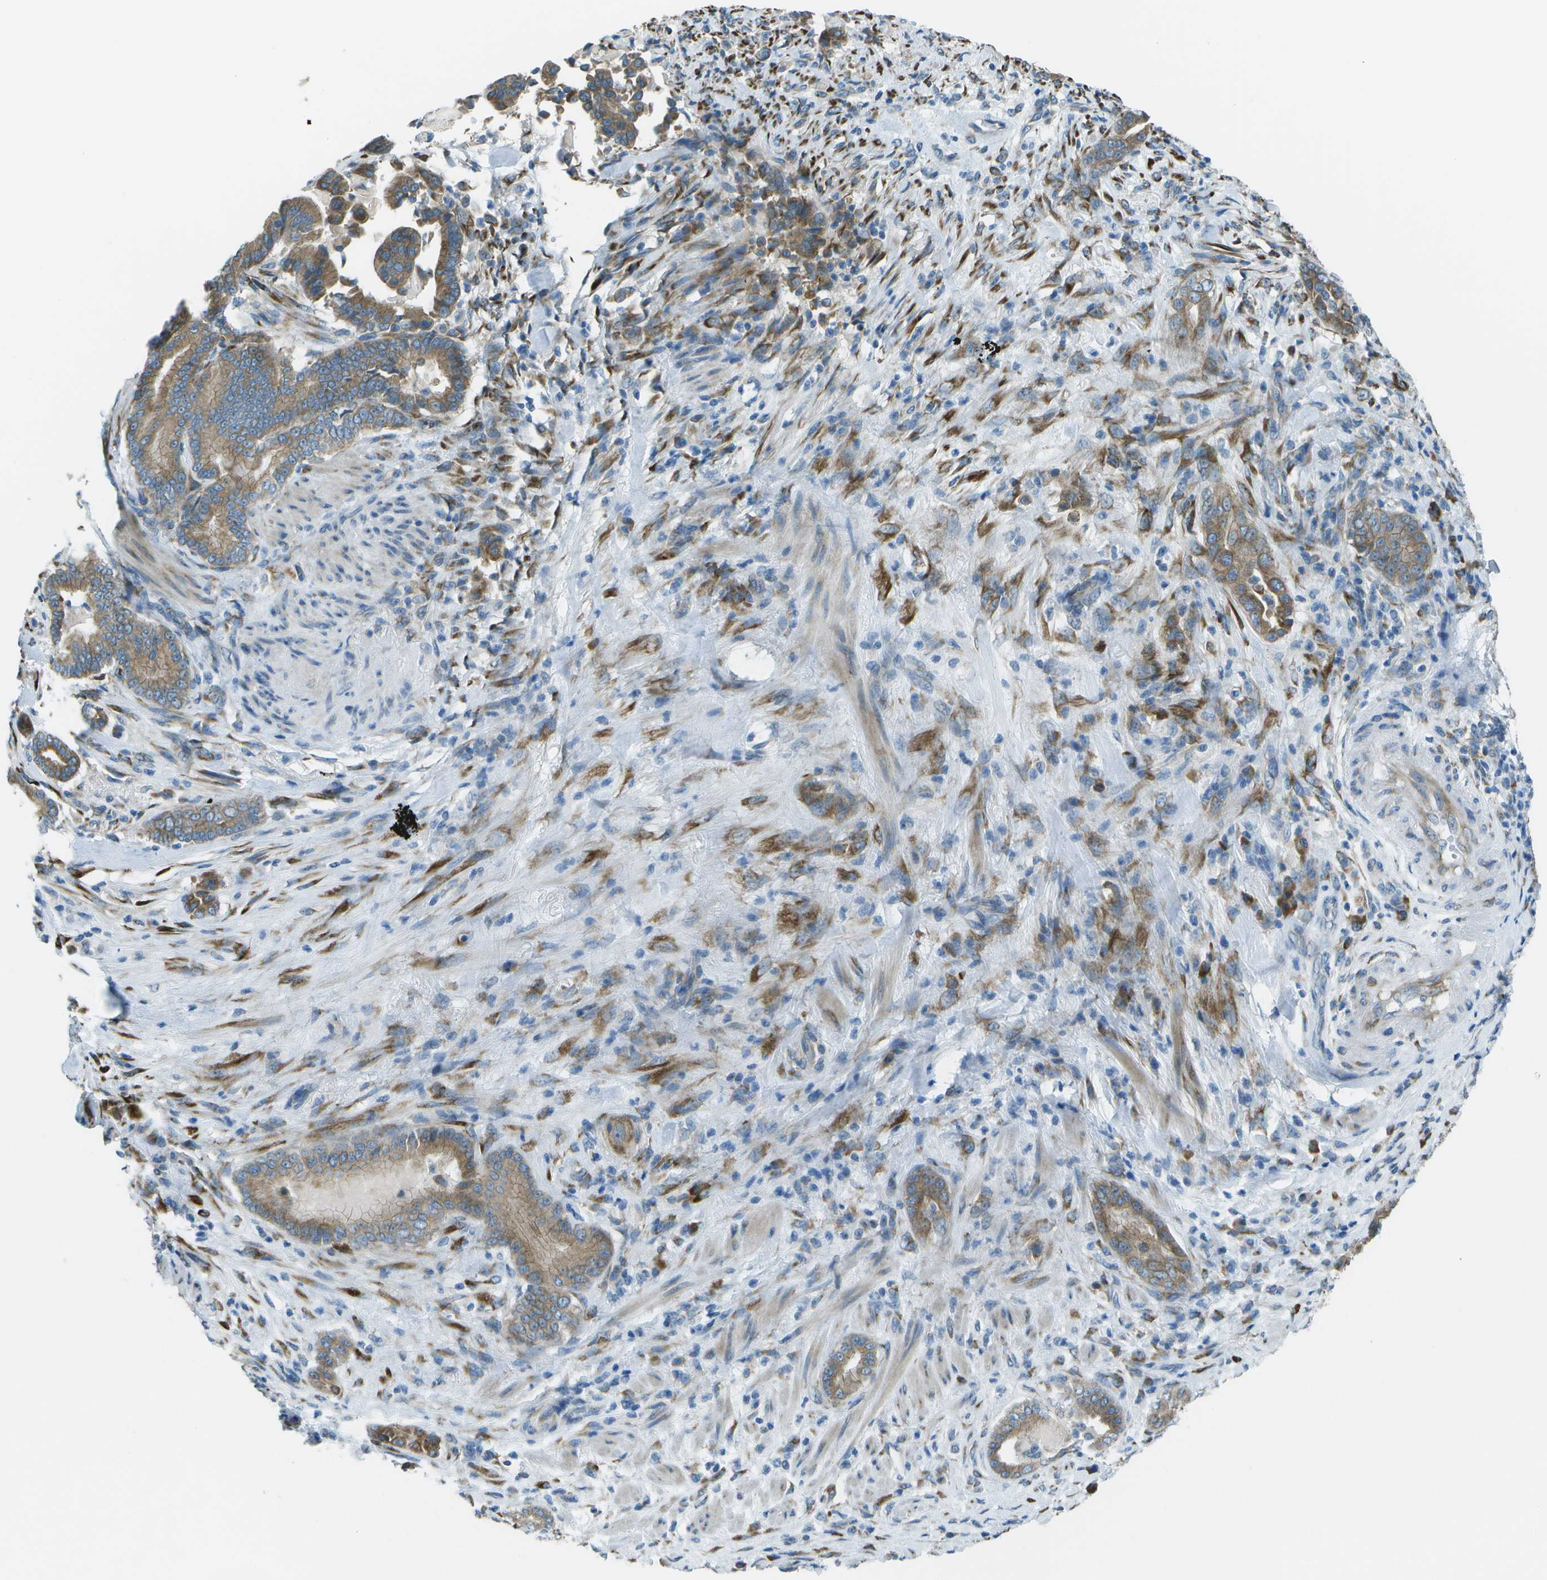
{"staining": {"intensity": "moderate", "quantity": ">75%", "location": "cytoplasmic/membranous"}, "tissue": "pancreatic cancer", "cell_type": "Tumor cells", "image_type": "cancer", "snomed": [{"axis": "morphology", "description": "Normal tissue, NOS"}, {"axis": "morphology", "description": "Adenocarcinoma, NOS"}, {"axis": "topography", "description": "Pancreas"}], "caption": "Pancreatic cancer tissue reveals moderate cytoplasmic/membranous staining in about >75% of tumor cells", "gene": "KCTD3", "patient": {"sex": "male", "age": 63}}